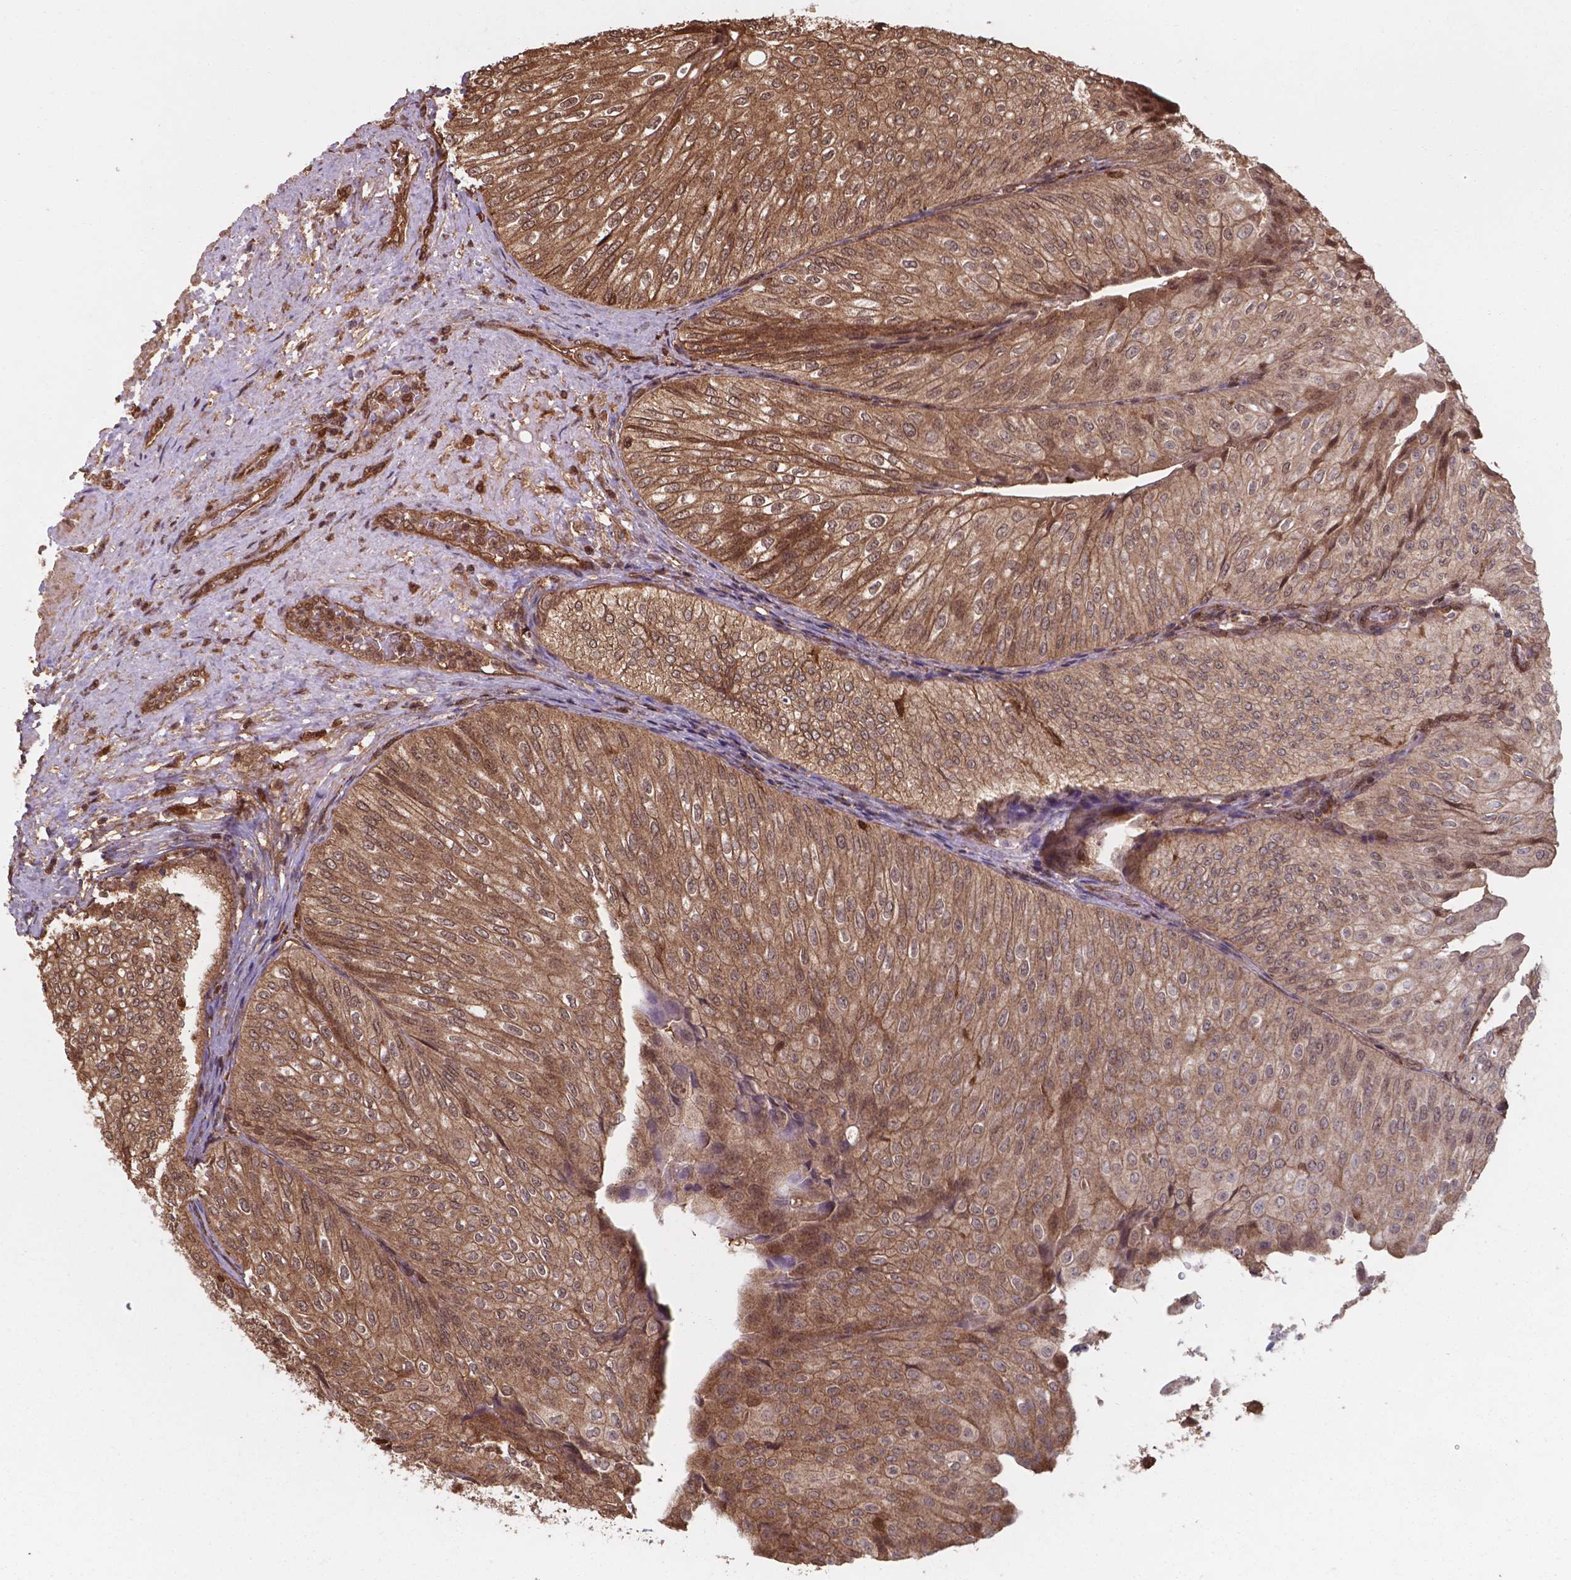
{"staining": {"intensity": "moderate", "quantity": ">75%", "location": "cytoplasmic/membranous,nuclear"}, "tissue": "urothelial cancer", "cell_type": "Tumor cells", "image_type": "cancer", "snomed": [{"axis": "morphology", "description": "Urothelial carcinoma, NOS"}, {"axis": "topography", "description": "Urinary bladder"}], "caption": "IHC of transitional cell carcinoma demonstrates medium levels of moderate cytoplasmic/membranous and nuclear positivity in approximately >75% of tumor cells.", "gene": "CHP2", "patient": {"sex": "male", "age": 62}}